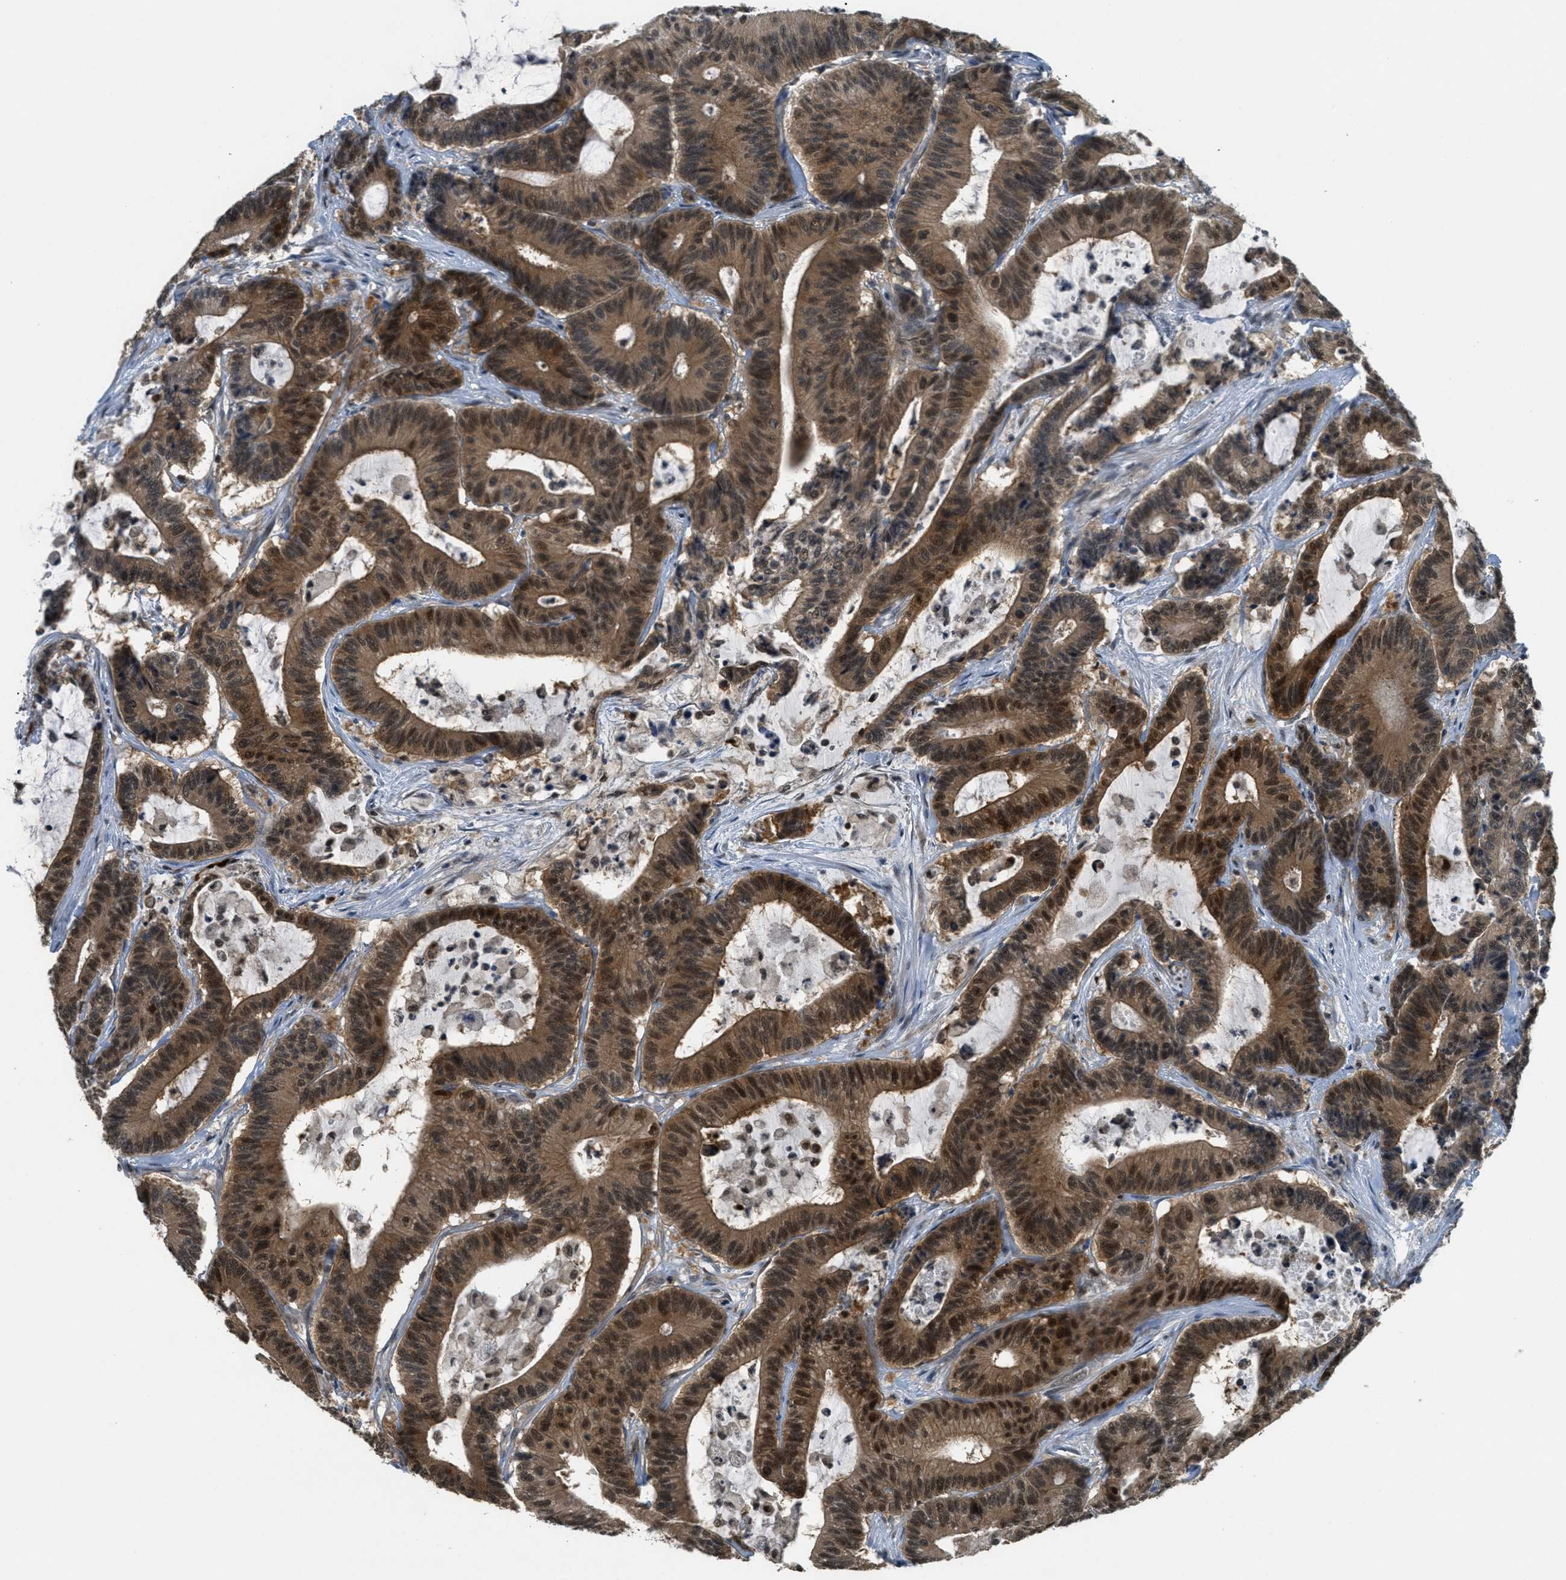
{"staining": {"intensity": "strong", "quantity": ">75%", "location": "cytoplasmic/membranous,nuclear"}, "tissue": "colorectal cancer", "cell_type": "Tumor cells", "image_type": "cancer", "snomed": [{"axis": "morphology", "description": "Adenocarcinoma, NOS"}, {"axis": "topography", "description": "Colon"}], "caption": "Protein expression analysis of human adenocarcinoma (colorectal) reveals strong cytoplasmic/membranous and nuclear expression in about >75% of tumor cells. Nuclei are stained in blue.", "gene": "DNAJB1", "patient": {"sex": "female", "age": 84}}